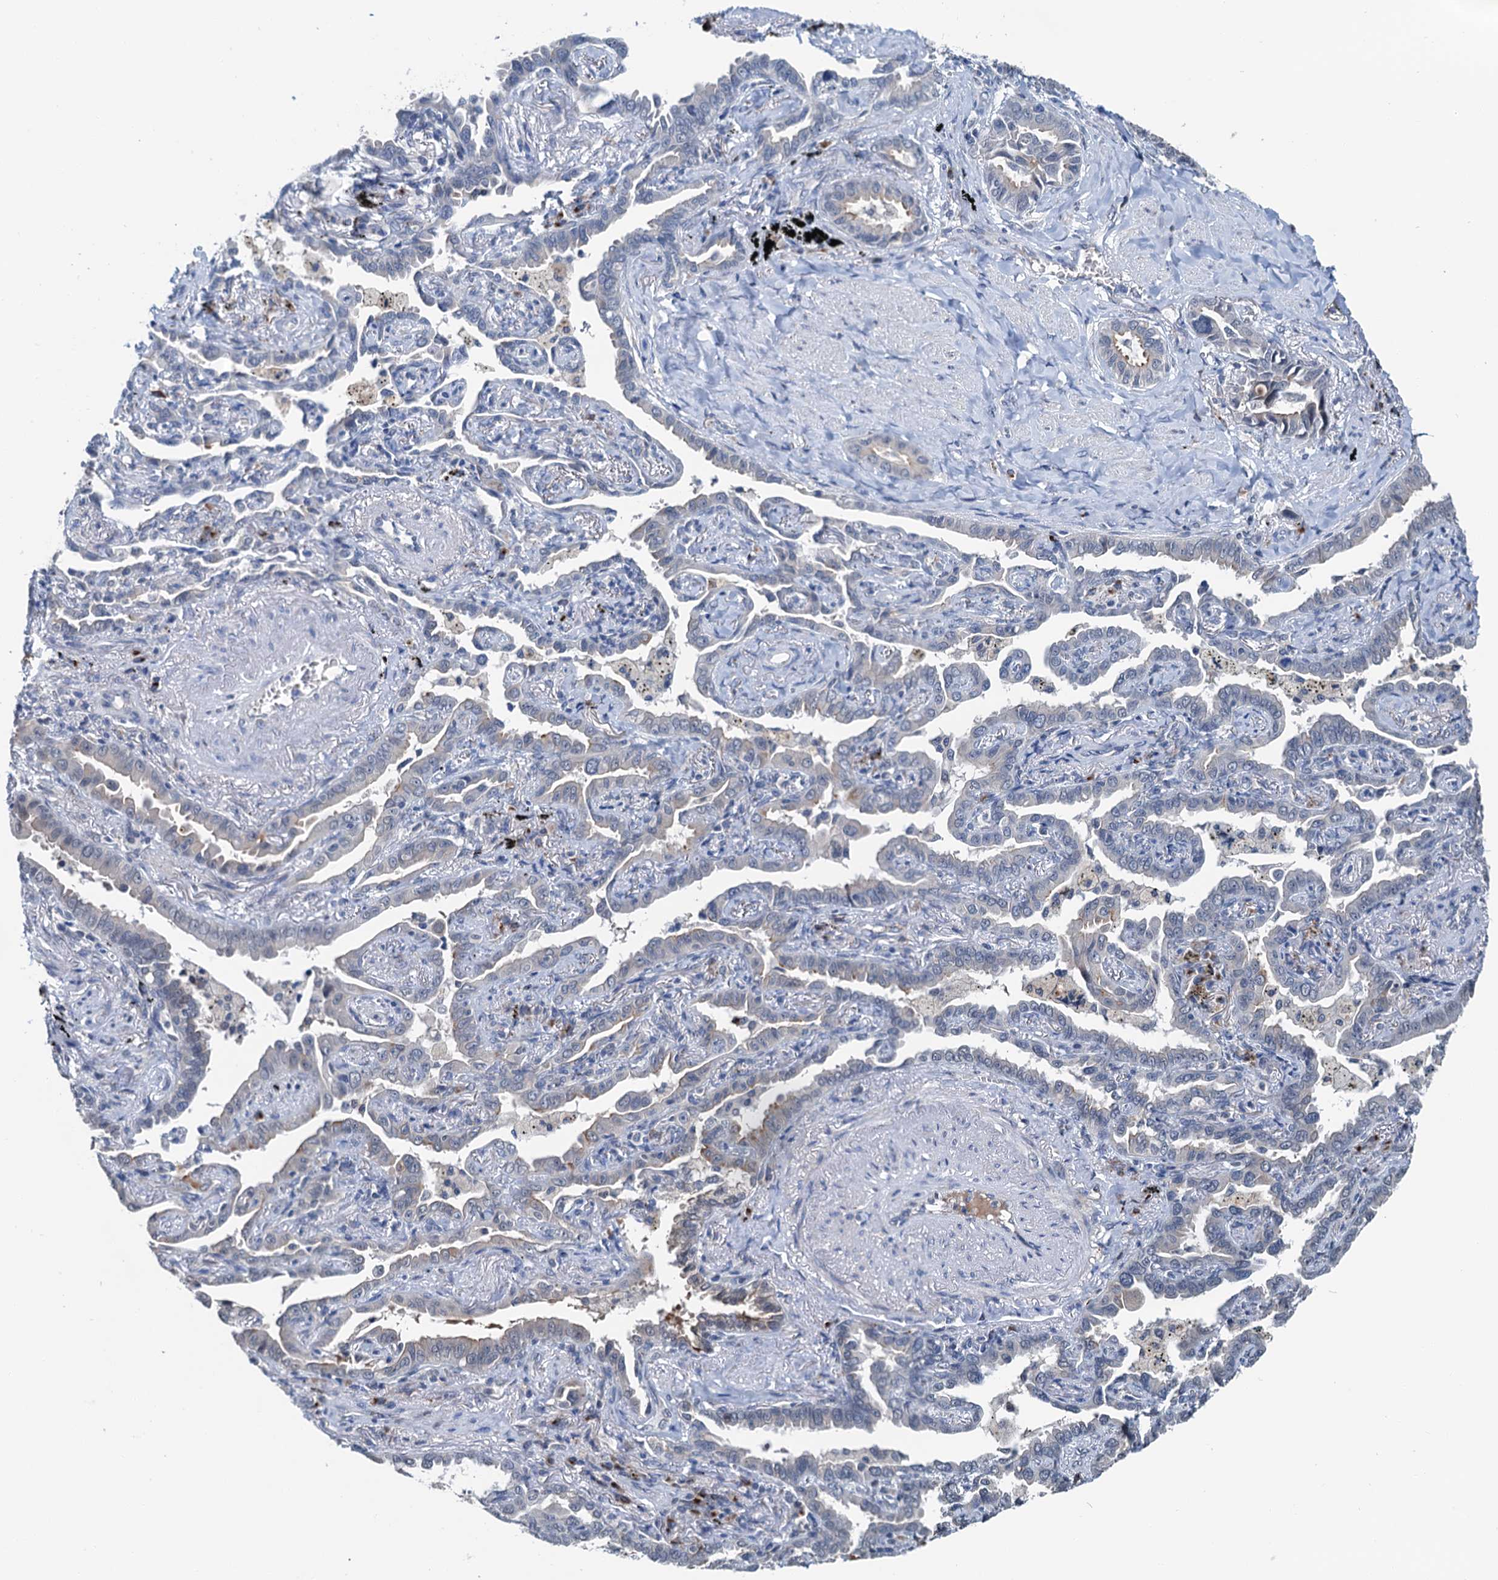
{"staining": {"intensity": "negative", "quantity": "none", "location": "none"}, "tissue": "lung cancer", "cell_type": "Tumor cells", "image_type": "cancer", "snomed": [{"axis": "morphology", "description": "Adenocarcinoma, NOS"}, {"axis": "topography", "description": "Lung"}], "caption": "Immunohistochemical staining of human lung cancer (adenocarcinoma) exhibits no significant staining in tumor cells. Brightfield microscopy of immunohistochemistry stained with DAB (brown) and hematoxylin (blue), captured at high magnification.", "gene": "SHLD1", "patient": {"sex": "male", "age": 67}}